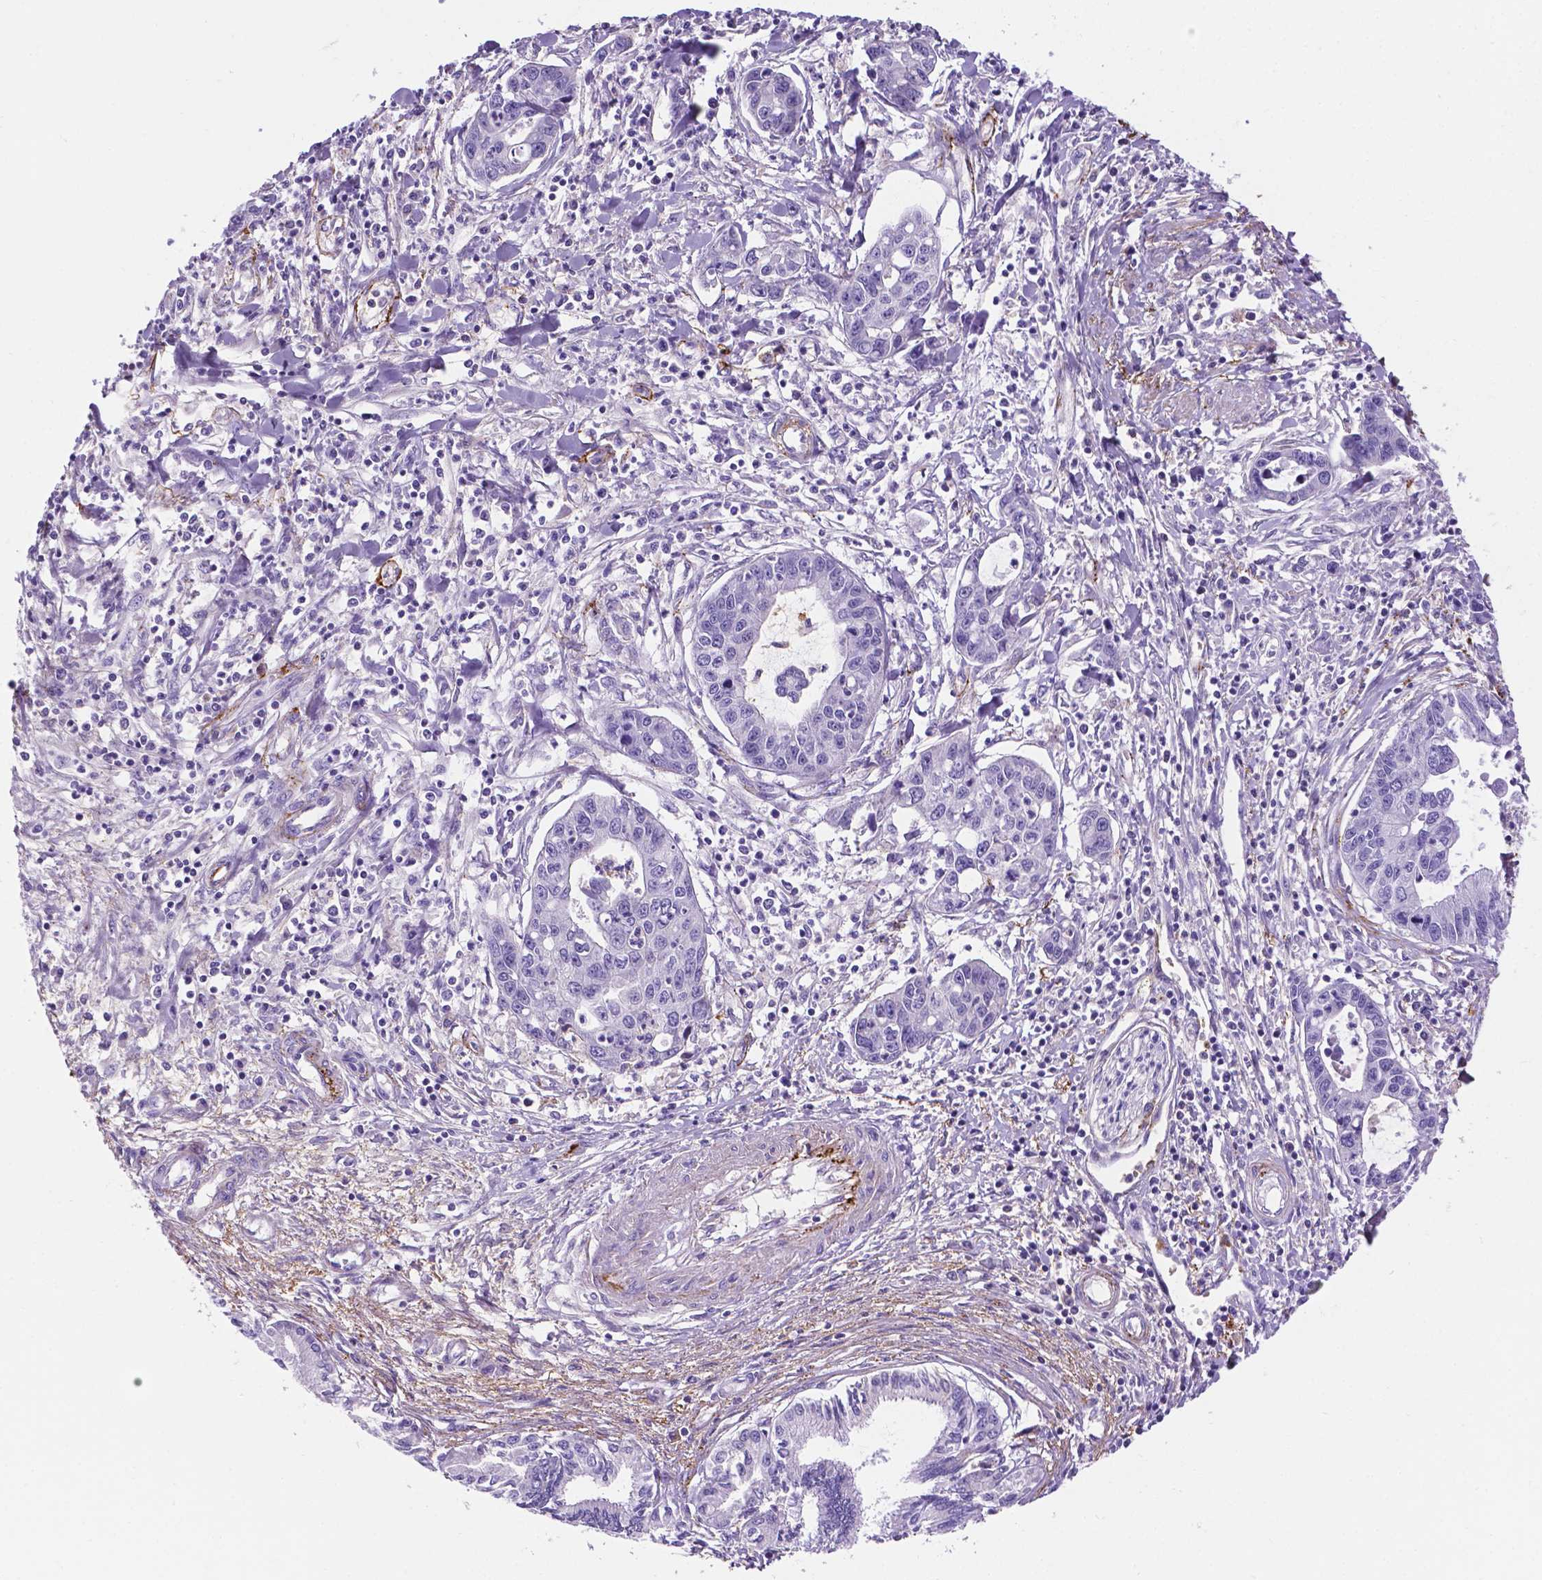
{"staining": {"intensity": "negative", "quantity": "none", "location": "none"}, "tissue": "liver cancer", "cell_type": "Tumor cells", "image_type": "cancer", "snomed": [{"axis": "morphology", "description": "Cholangiocarcinoma"}, {"axis": "topography", "description": "Liver"}], "caption": "Immunohistochemical staining of human cholangiocarcinoma (liver) displays no significant expression in tumor cells.", "gene": "APOE", "patient": {"sex": "male", "age": 58}}